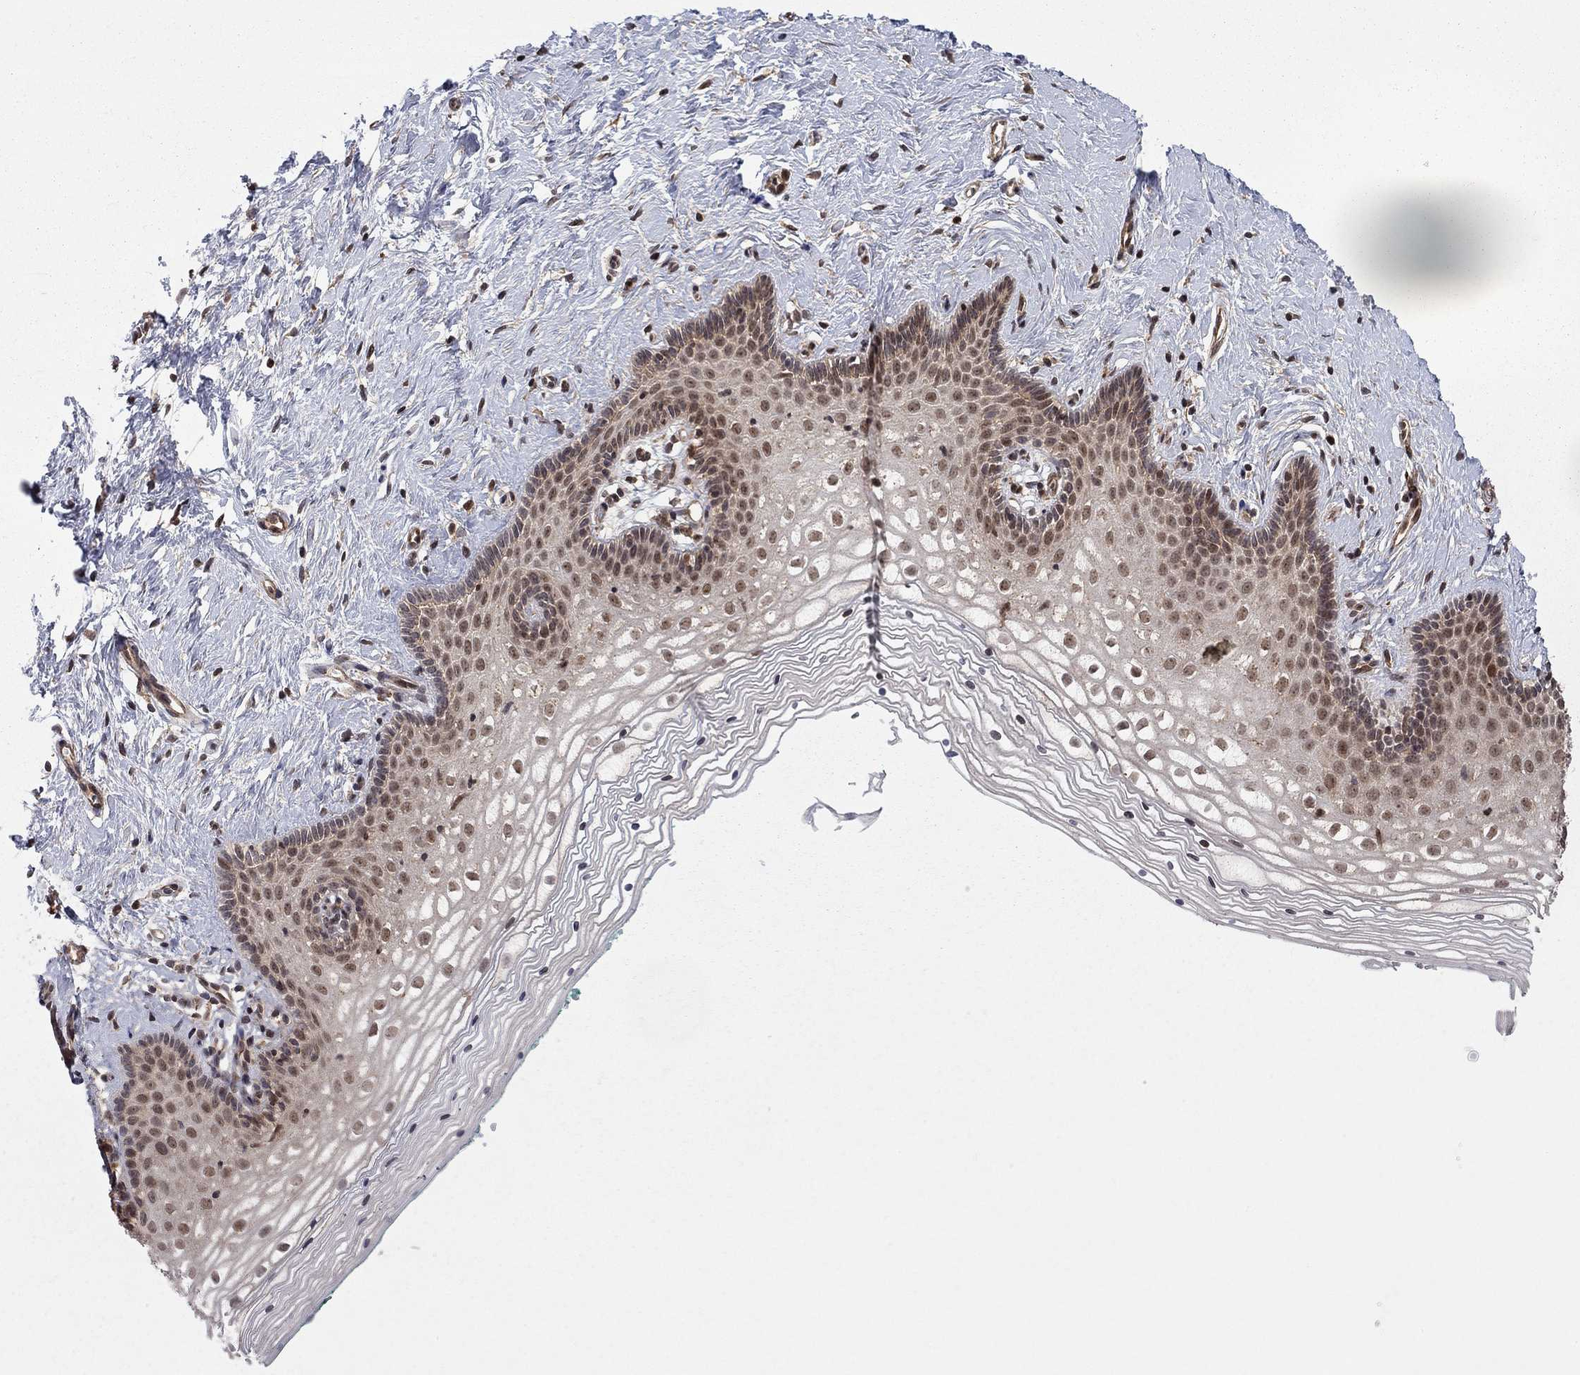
{"staining": {"intensity": "moderate", "quantity": "25%-75%", "location": "nuclear"}, "tissue": "vagina", "cell_type": "Squamous epithelial cells", "image_type": "normal", "snomed": [{"axis": "morphology", "description": "Normal tissue, NOS"}, {"axis": "topography", "description": "Vagina"}], "caption": "Vagina stained with DAB (3,3'-diaminobenzidine) IHC displays medium levels of moderate nuclear positivity in approximately 25%-75% of squamous epithelial cells.", "gene": "TDP1", "patient": {"sex": "female", "age": 36}}